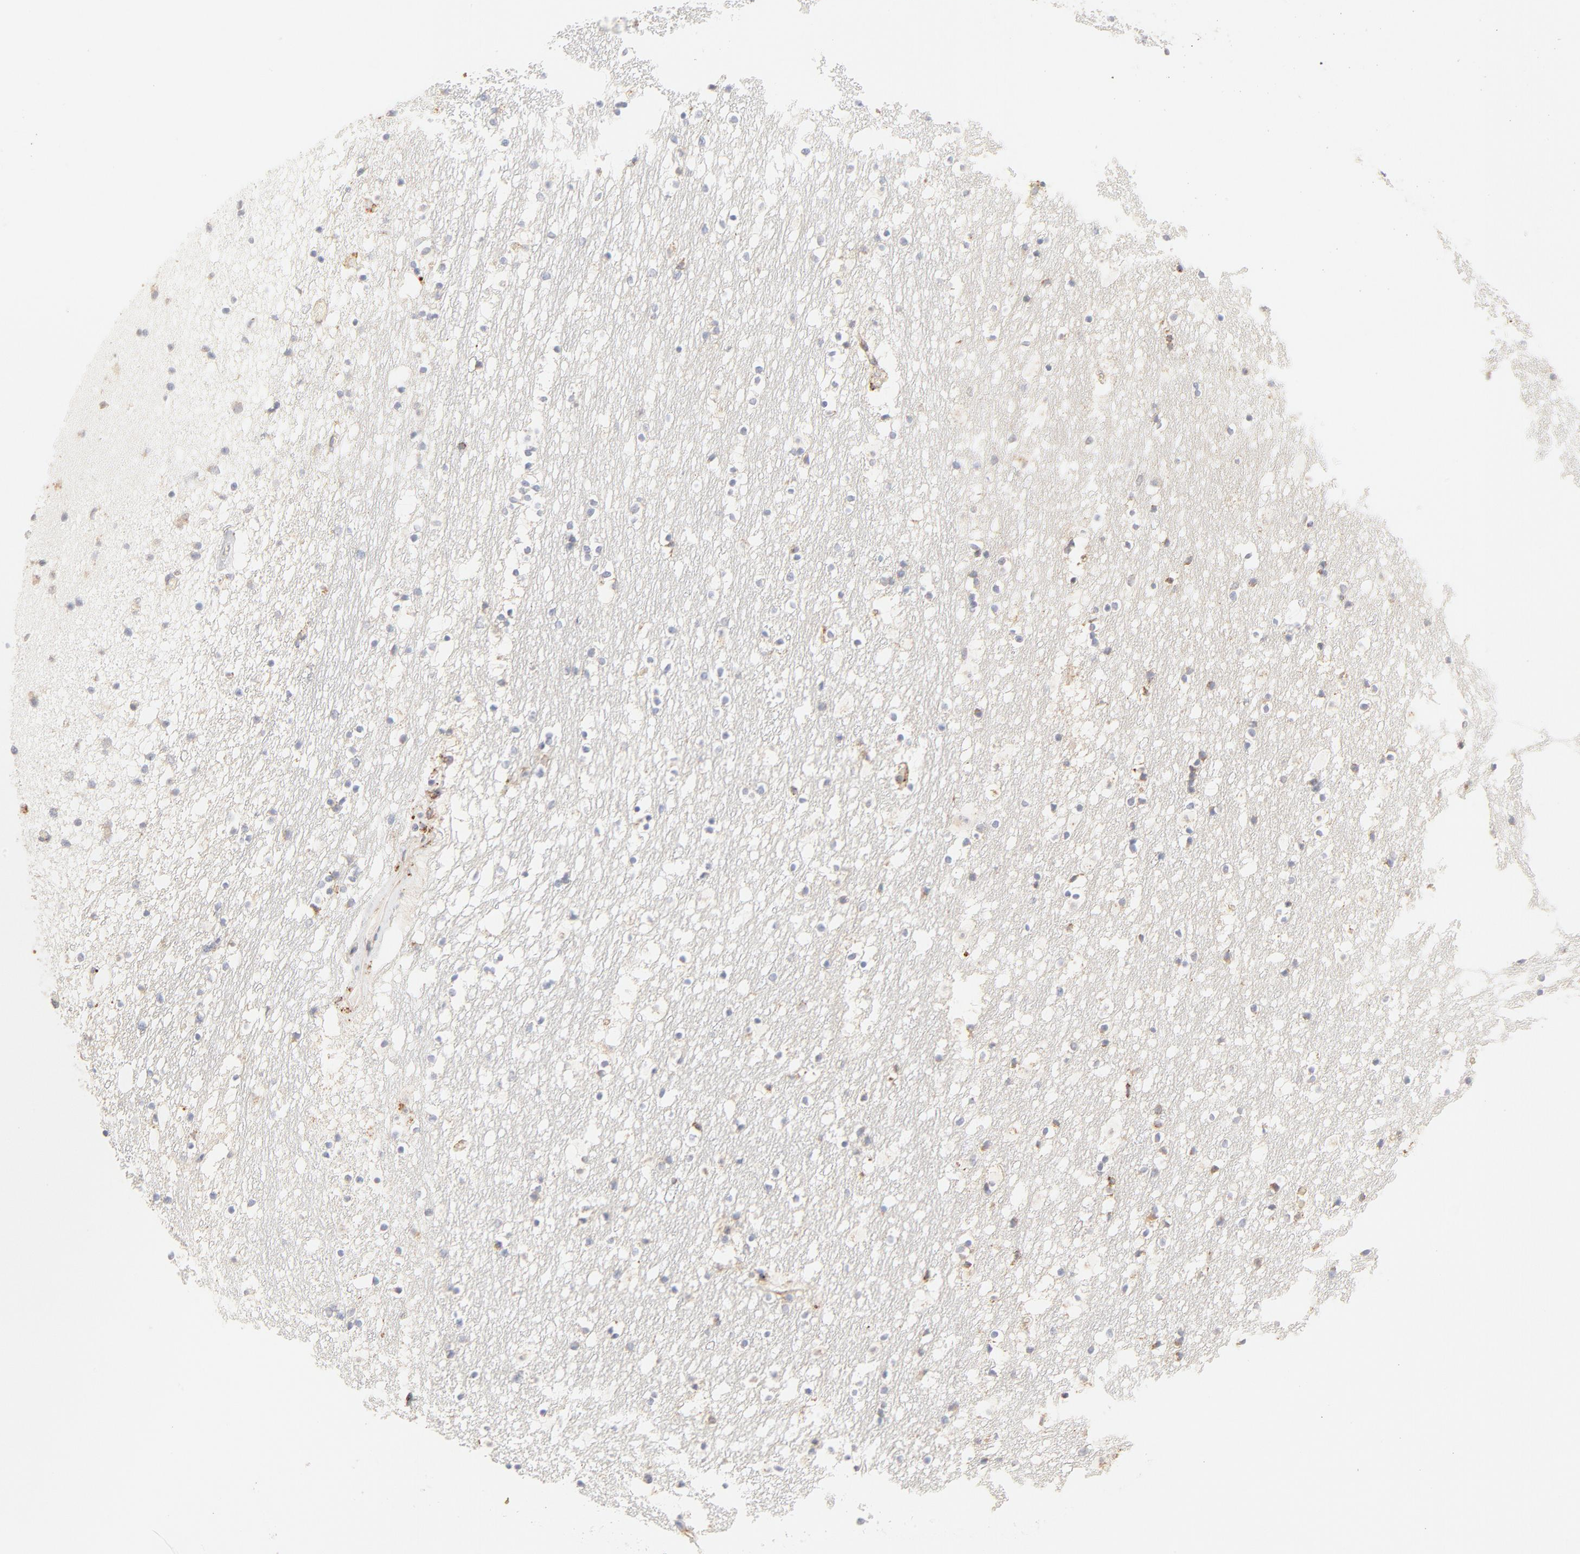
{"staining": {"intensity": "negative", "quantity": "none", "location": "none"}, "tissue": "caudate", "cell_type": "Glial cells", "image_type": "normal", "snomed": [{"axis": "morphology", "description": "Normal tissue, NOS"}, {"axis": "topography", "description": "Lateral ventricle wall"}], "caption": "Glial cells show no significant staining in unremarkable caudate.", "gene": "PARP12", "patient": {"sex": "male", "age": 45}}